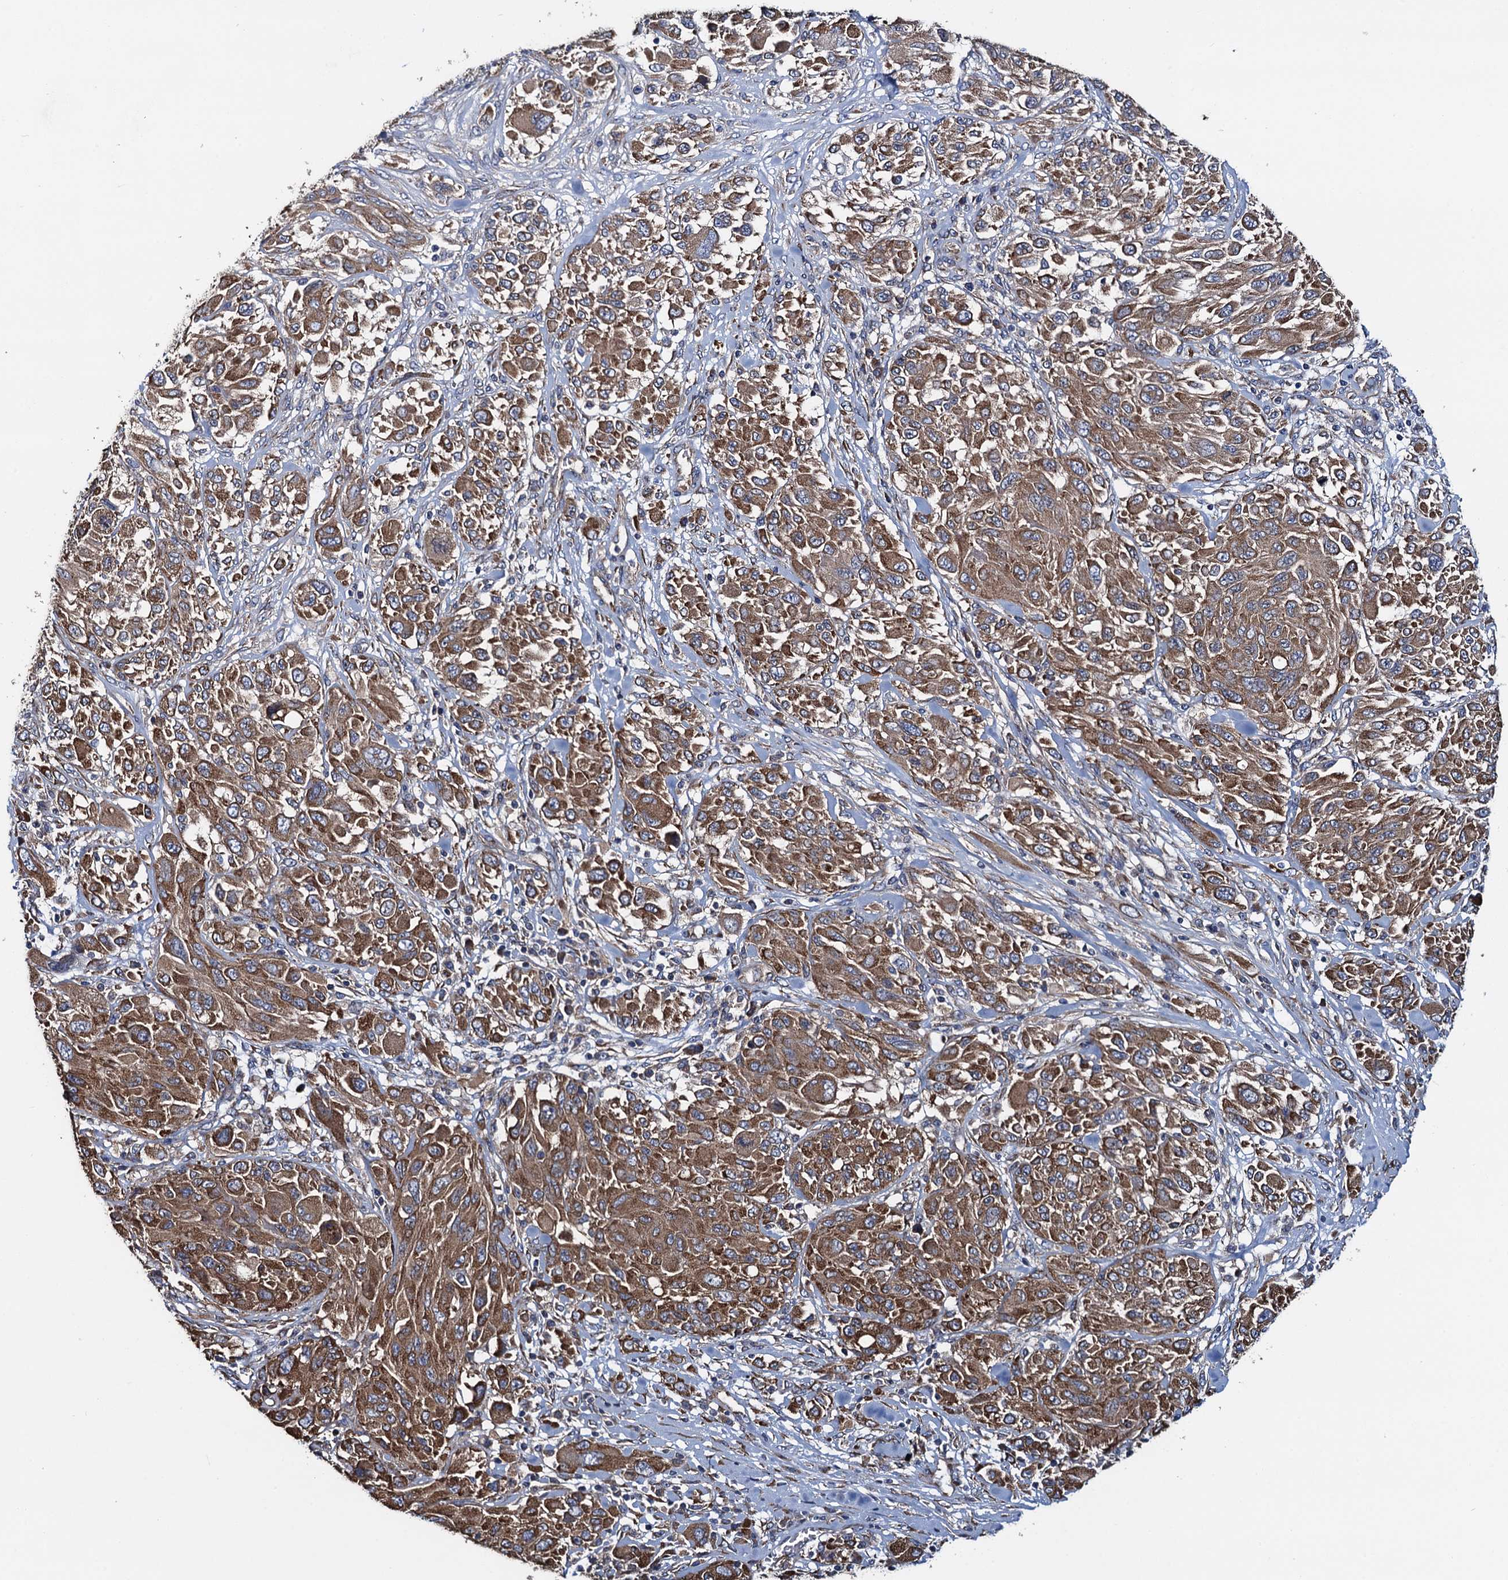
{"staining": {"intensity": "moderate", "quantity": ">75%", "location": "cytoplasmic/membranous"}, "tissue": "melanoma", "cell_type": "Tumor cells", "image_type": "cancer", "snomed": [{"axis": "morphology", "description": "Malignant melanoma, NOS"}, {"axis": "topography", "description": "Skin"}], "caption": "Moderate cytoplasmic/membranous staining for a protein is seen in approximately >75% of tumor cells of melanoma using immunohistochemistry (IHC).", "gene": "ADCY9", "patient": {"sex": "female", "age": 91}}